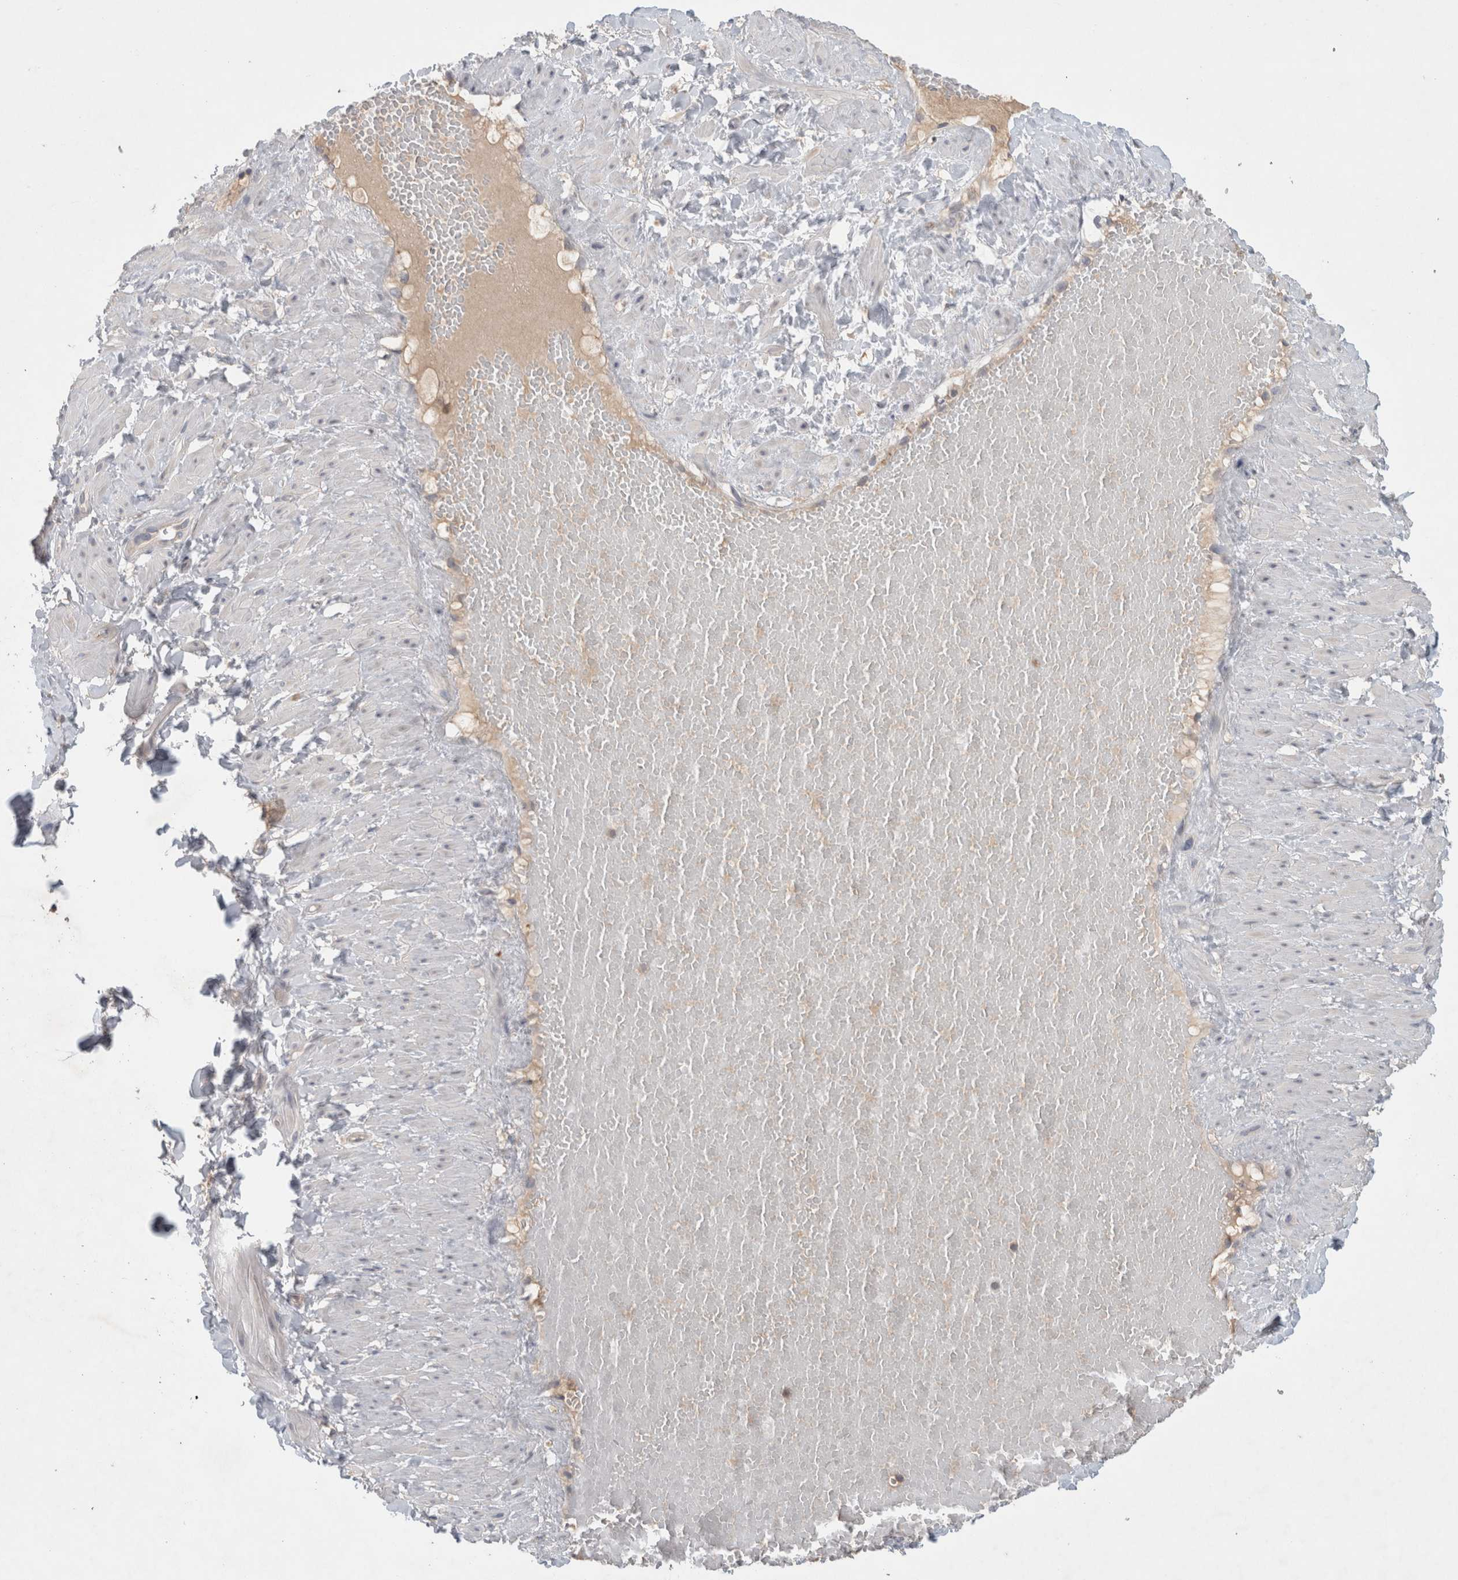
{"staining": {"intensity": "negative", "quantity": "none", "location": "none"}, "tissue": "soft tissue", "cell_type": "Fibroblasts", "image_type": "normal", "snomed": [{"axis": "morphology", "description": "Normal tissue, NOS"}, {"axis": "topography", "description": "Adipose tissue"}, {"axis": "topography", "description": "Vascular tissue"}, {"axis": "topography", "description": "Peripheral nerve tissue"}], "caption": "Immunohistochemical staining of benign human soft tissue exhibits no significant expression in fibroblasts. (DAB IHC with hematoxylin counter stain).", "gene": "GFRA2", "patient": {"sex": "male", "age": 25}}